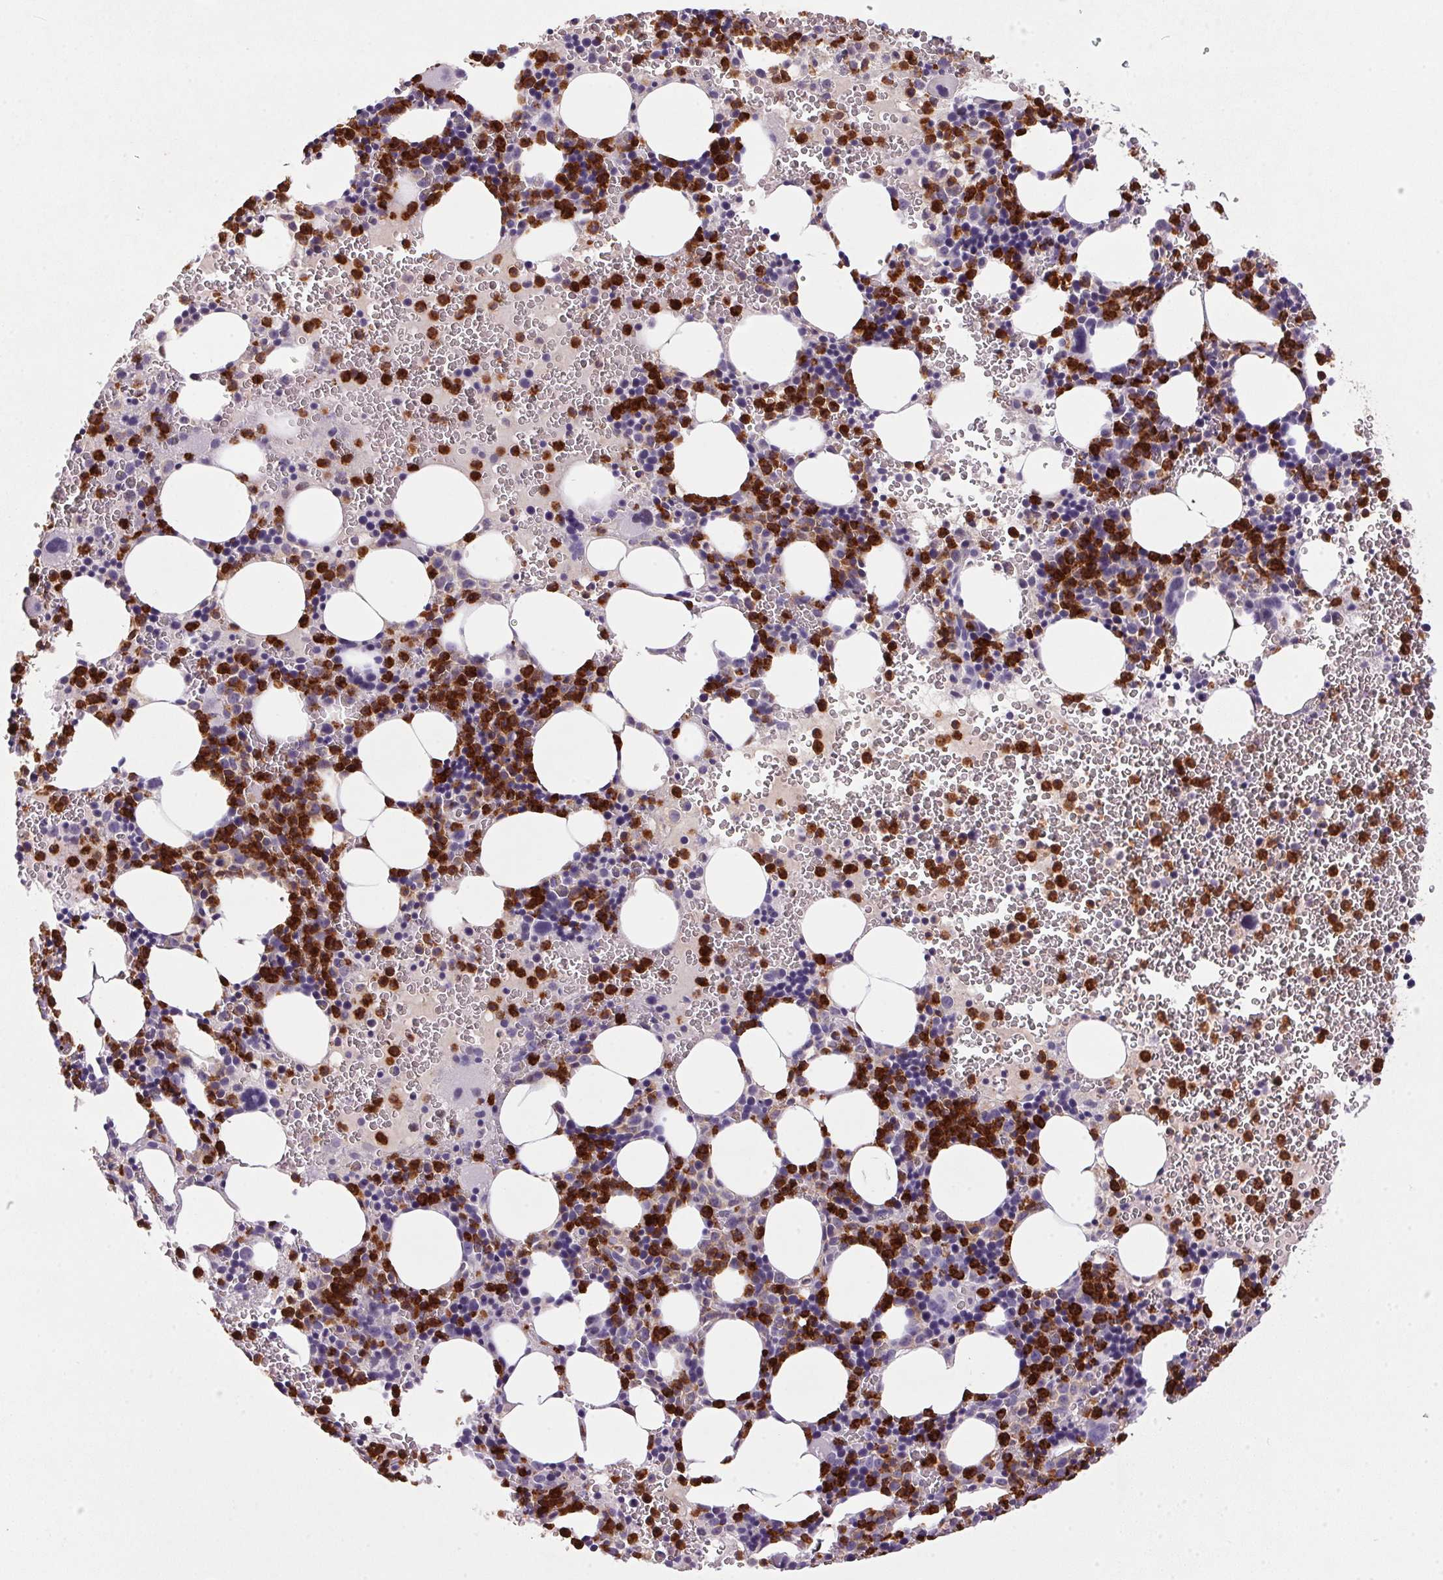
{"staining": {"intensity": "strong", "quantity": "25%-75%", "location": "cytoplasmic/membranous,nuclear"}, "tissue": "bone marrow", "cell_type": "Hematopoietic cells", "image_type": "normal", "snomed": [{"axis": "morphology", "description": "Normal tissue, NOS"}, {"axis": "topography", "description": "Bone marrow"}], "caption": "Hematopoietic cells show high levels of strong cytoplasmic/membranous,nuclear expression in approximately 25%-75% of cells in normal bone marrow.", "gene": "TRDN", "patient": {"sex": "male", "age": 63}}